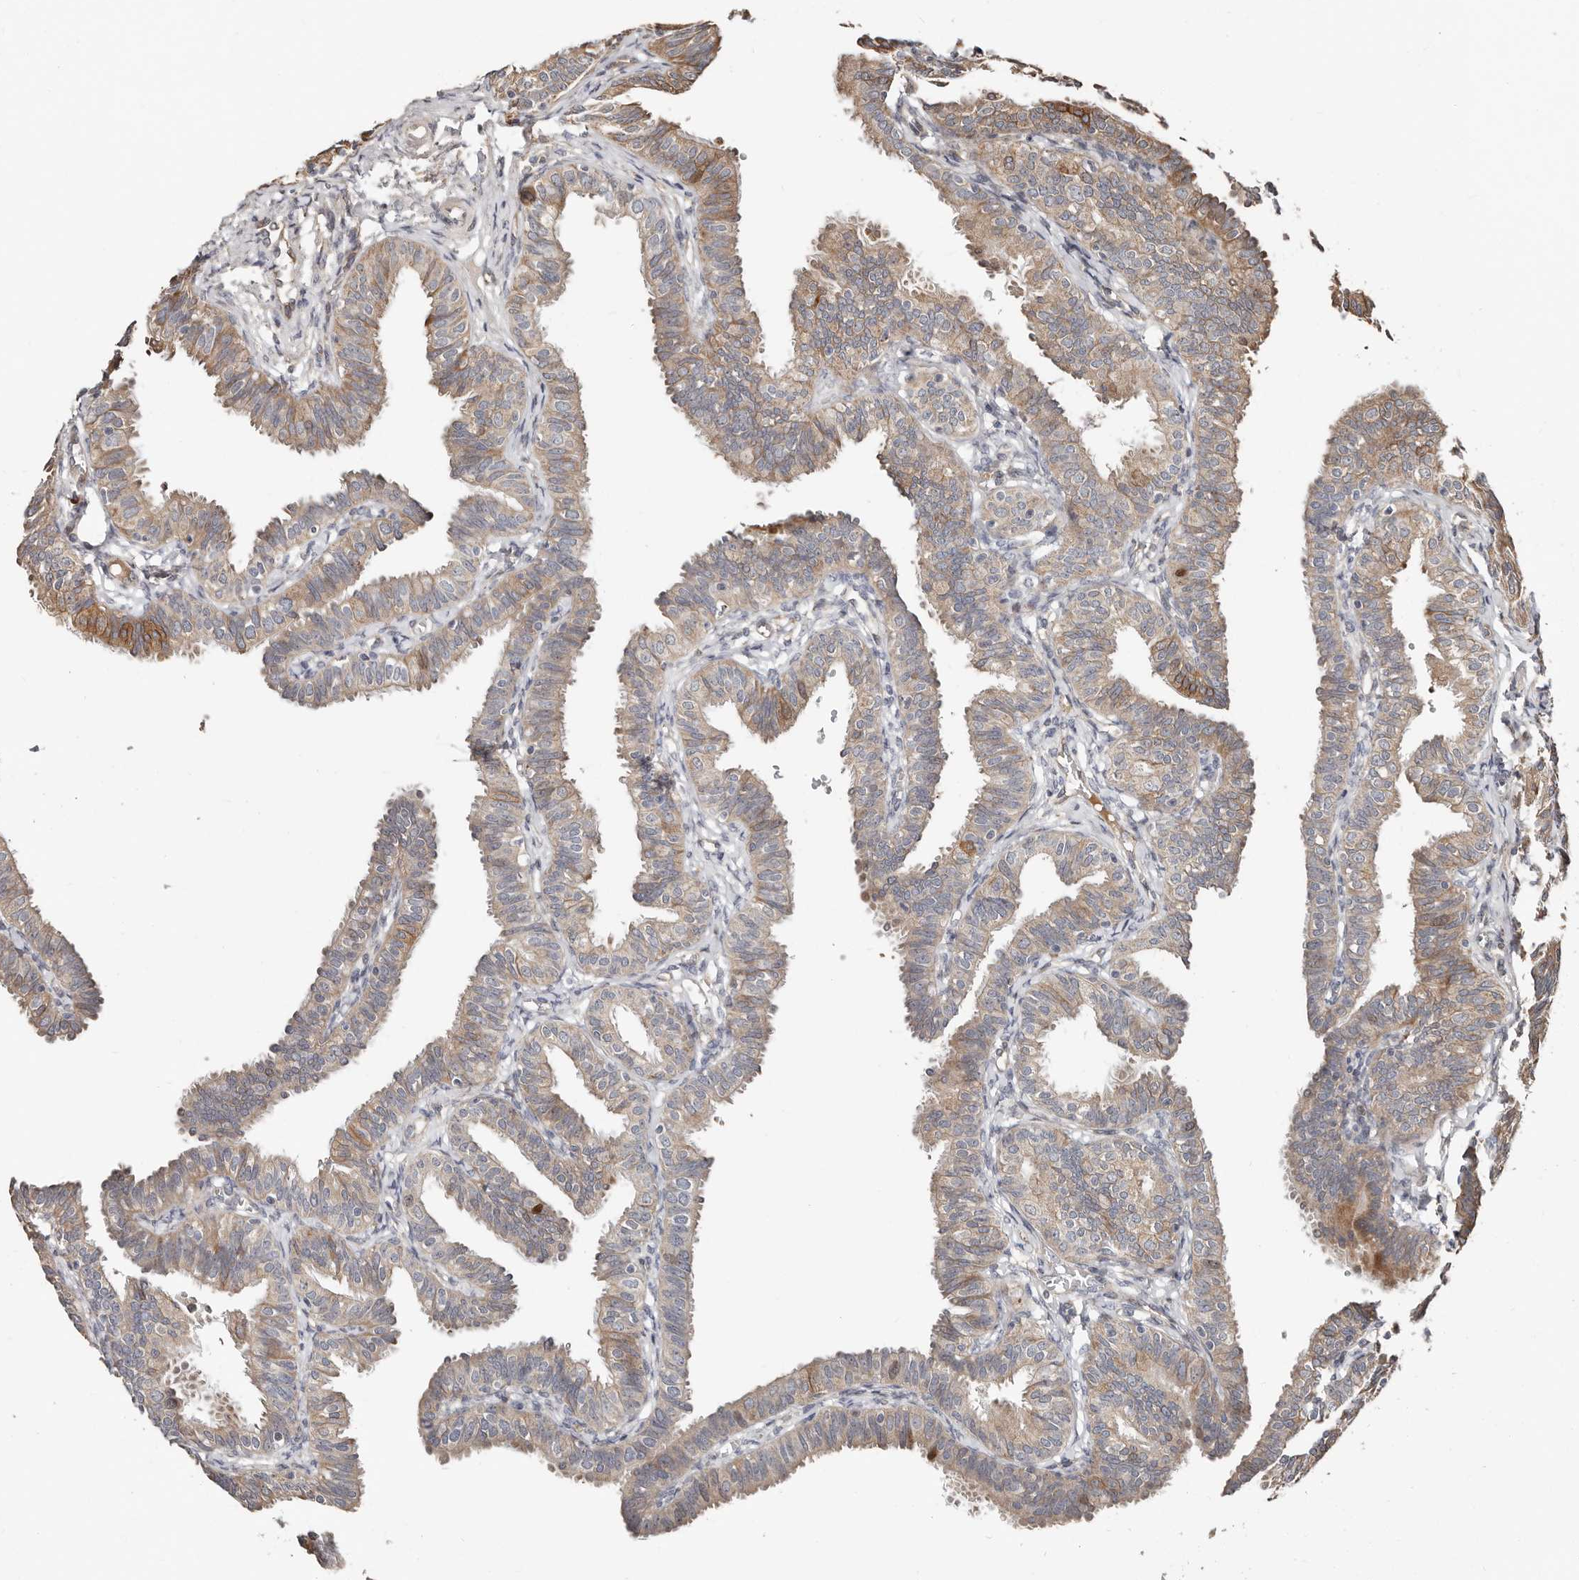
{"staining": {"intensity": "moderate", "quantity": "<25%", "location": "cytoplasmic/membranous"}, "tissue": "fallopian tube", "cell_type": "Glandular cells", "image_type": "normal", "snomed": [{"axis": "morphology", "description": "Normal tissue, NOS"}, {"axis": "topography", "description": "Fallopian tube"}], "caption": "Immunohistochemical staining of unremarkable human fallopian tube reveals low levels of moderate cytoplasmic/membranous expression in approximately <25% of glandular cells. Using DAB (3,3'-diaminobenzidine) (brown) and hematoxylin (blue) stains, captured at high magnification using brightfield microscopy.", "gene": "SMYD4", "patient": {"sex": "female", "age": 35}}